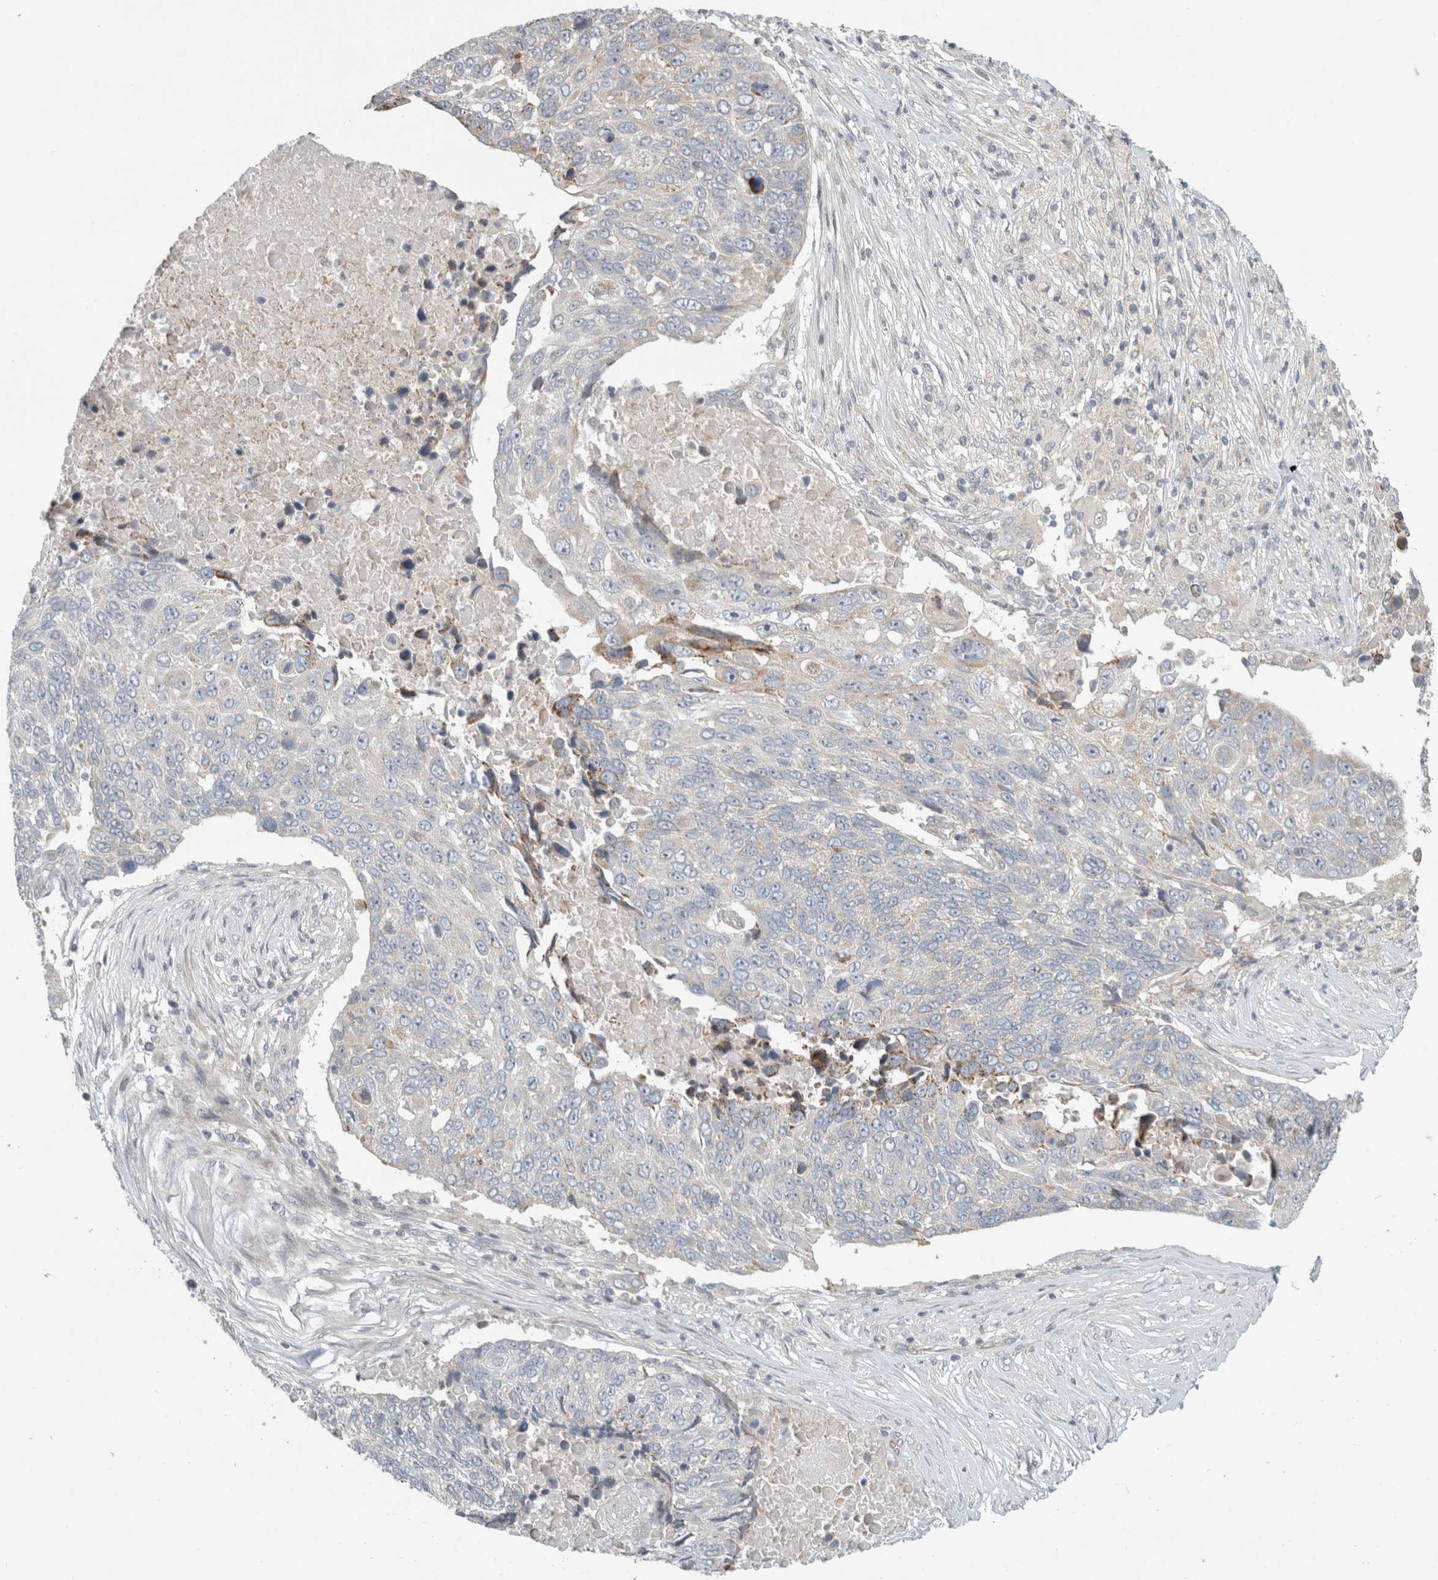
{"staining": {"intensity": "negative", "quantity": "none", "location": "none"}, "tissue": "lung cancer", "cell_type": "Tumor cells", "image_type": "cancer", "snomed": [{"axis": "morphology", "description": "Squamous cell carcinoma, NOS"}, {"axis": "topography", "description": "Lung"}], "caption": "Tumor cells are negative for protein expression in human lung cancer. (IHC, brightfield microscopy, high magnification).", "gene": "KPNA5", "patient": {"sex": "male", "age": 66}}